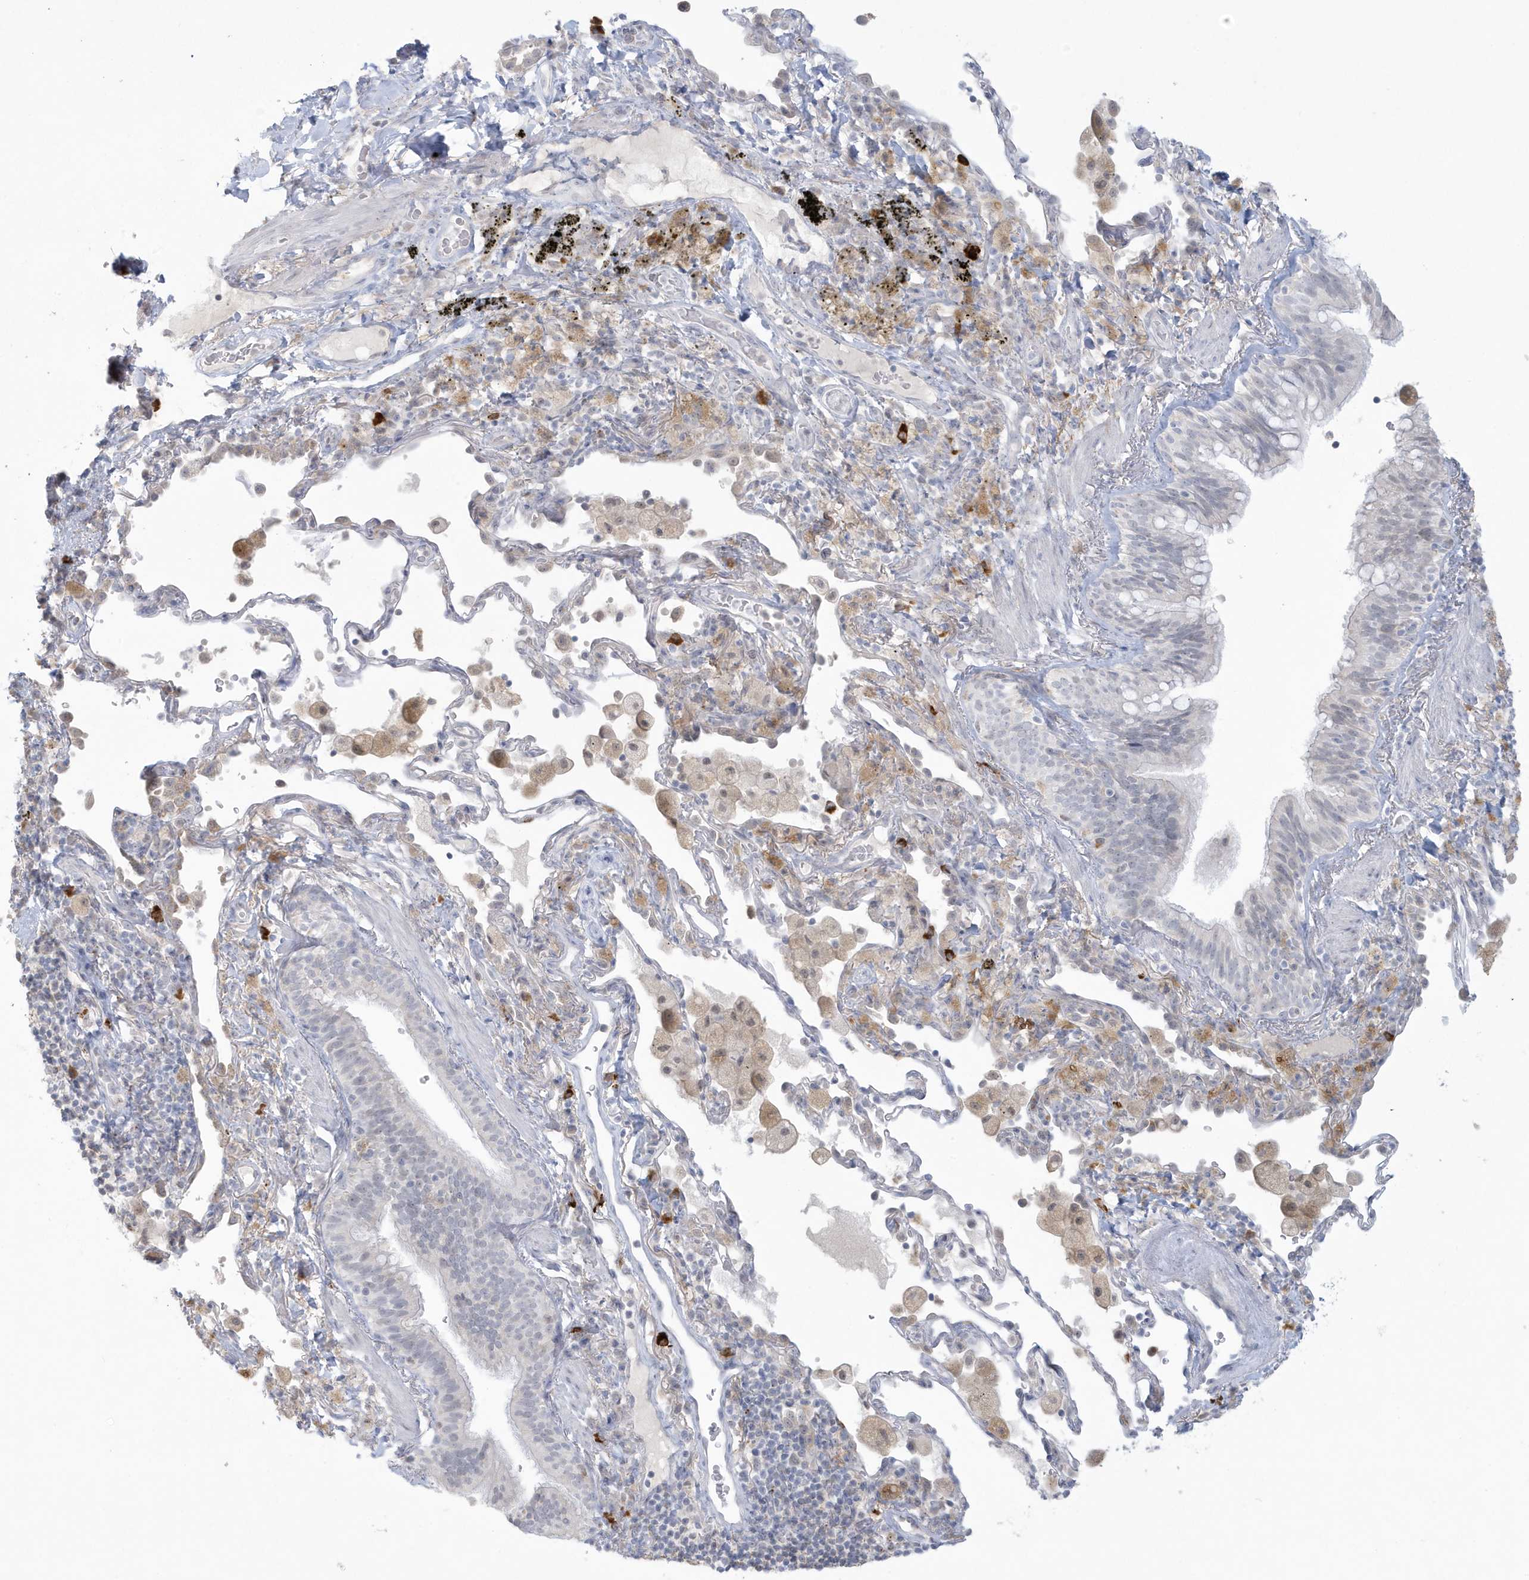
{"staining": {"intensity": "negative", "quantity": "none", "location": "none"}, "tissue": "bronchus", "cell_type": "Respiratory epithelial cells", "image_type": "normal", "snomed": [{"axis": "morphology", "description": "Normal tissue, NOS"}, {"axis": "morphology", "description": "Adenocarcinoma, NOS"}, {"axis": "topography", "description": "Bronchus"}, {"axis": "topography", "description": "Lung"}], "caption": "Human bronchus stained for a protein using immunohistochemistry (IHC) exhibits no staining in respiratory epithelial cells.", "gene": "HERC6", "patient": {"sex": "male", "age": 54}}